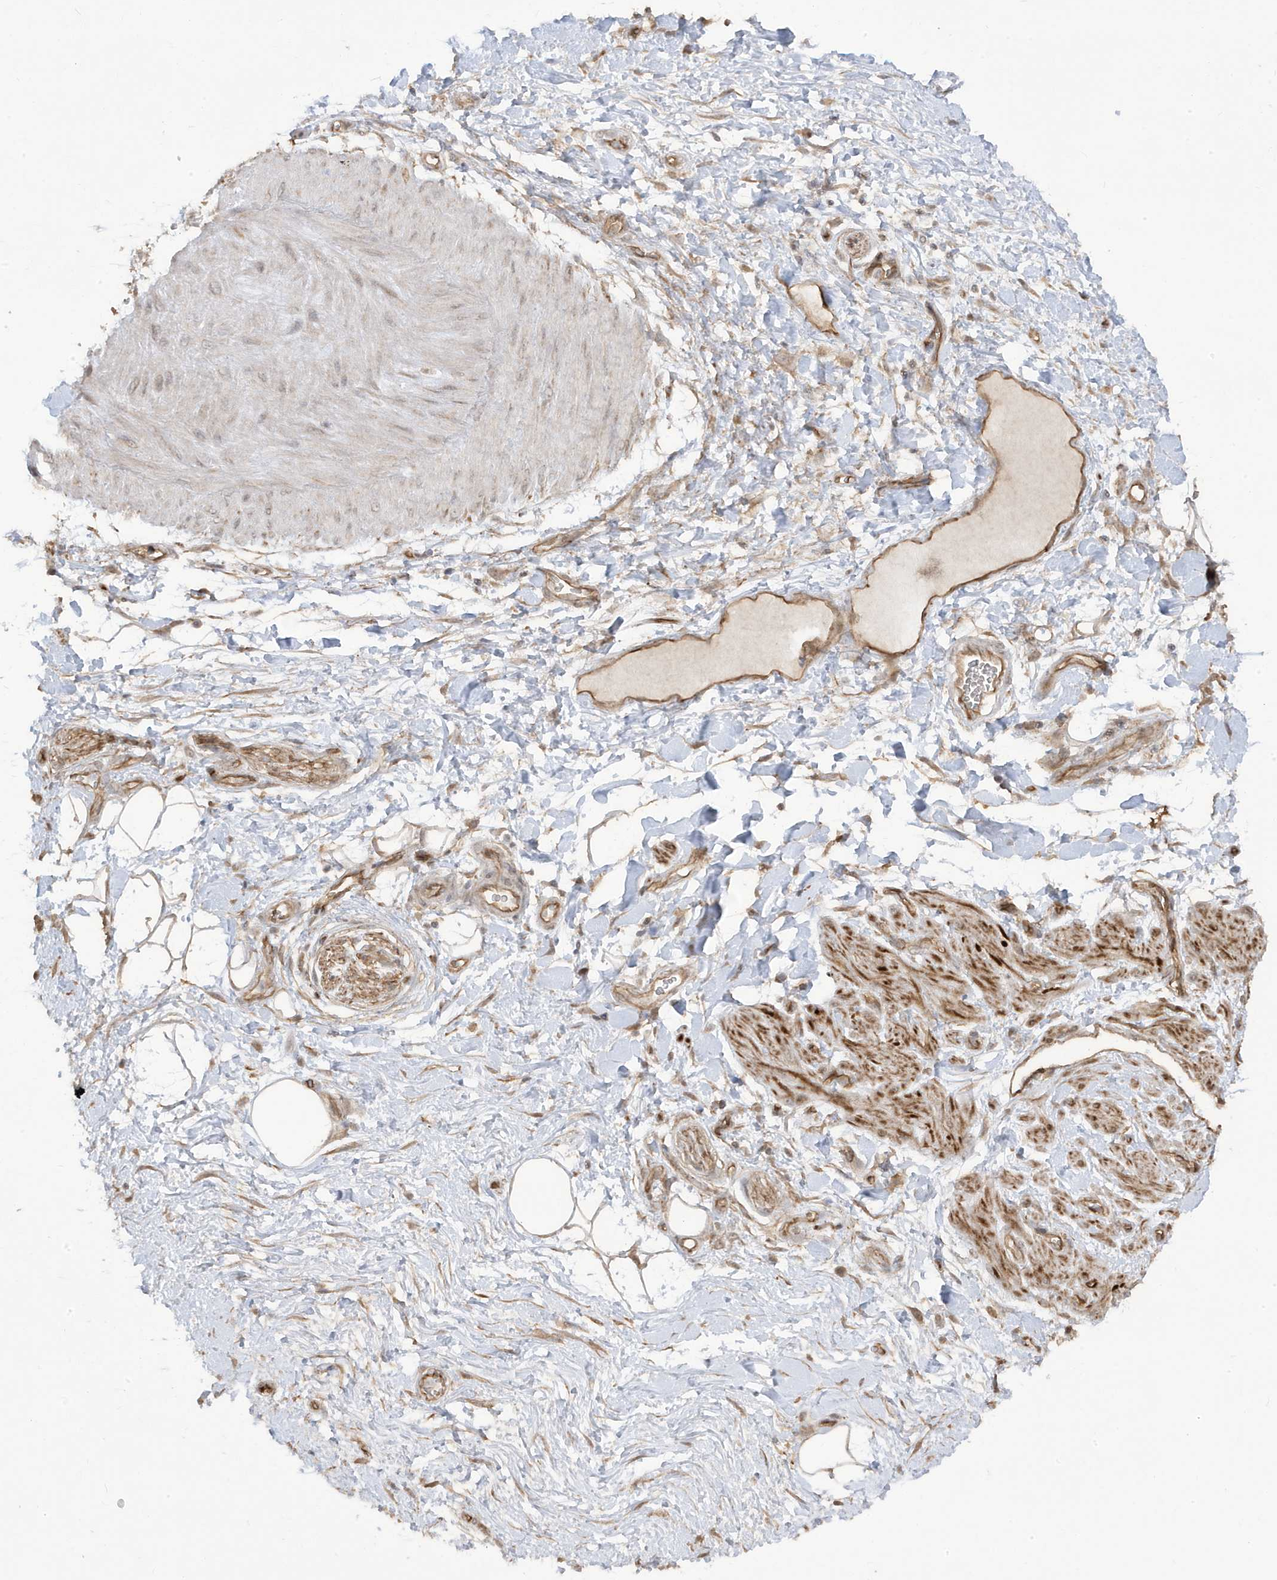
{"staining": {"intensity": "moderate", "quantity": ">75%", "location": "cytoplasmic/membranous,nuclear"}, "tissue": "adipose tissue", "cell_type": "Adipocytes", "image_type": "normal", "snomed": [{"axis": "morphology", "description": "Normal tissue, NOS"}, {"axis": "morphology", "description": "Adenocarcinoma, NOS"}, {"axis": "topography", "description": "Pancreas"}, {"axis": "topography", "description": "Peripheral nerve tissue"}], "caption": "Adipose tissue stained with immunohistochemistry (IHC) demonstrates moderate cytoplasmic/membranous,nuclear positivity in about >75% of adipocytes.", "gene": "DNAJC12", "patient": {"sex": "male", "age": 59}}